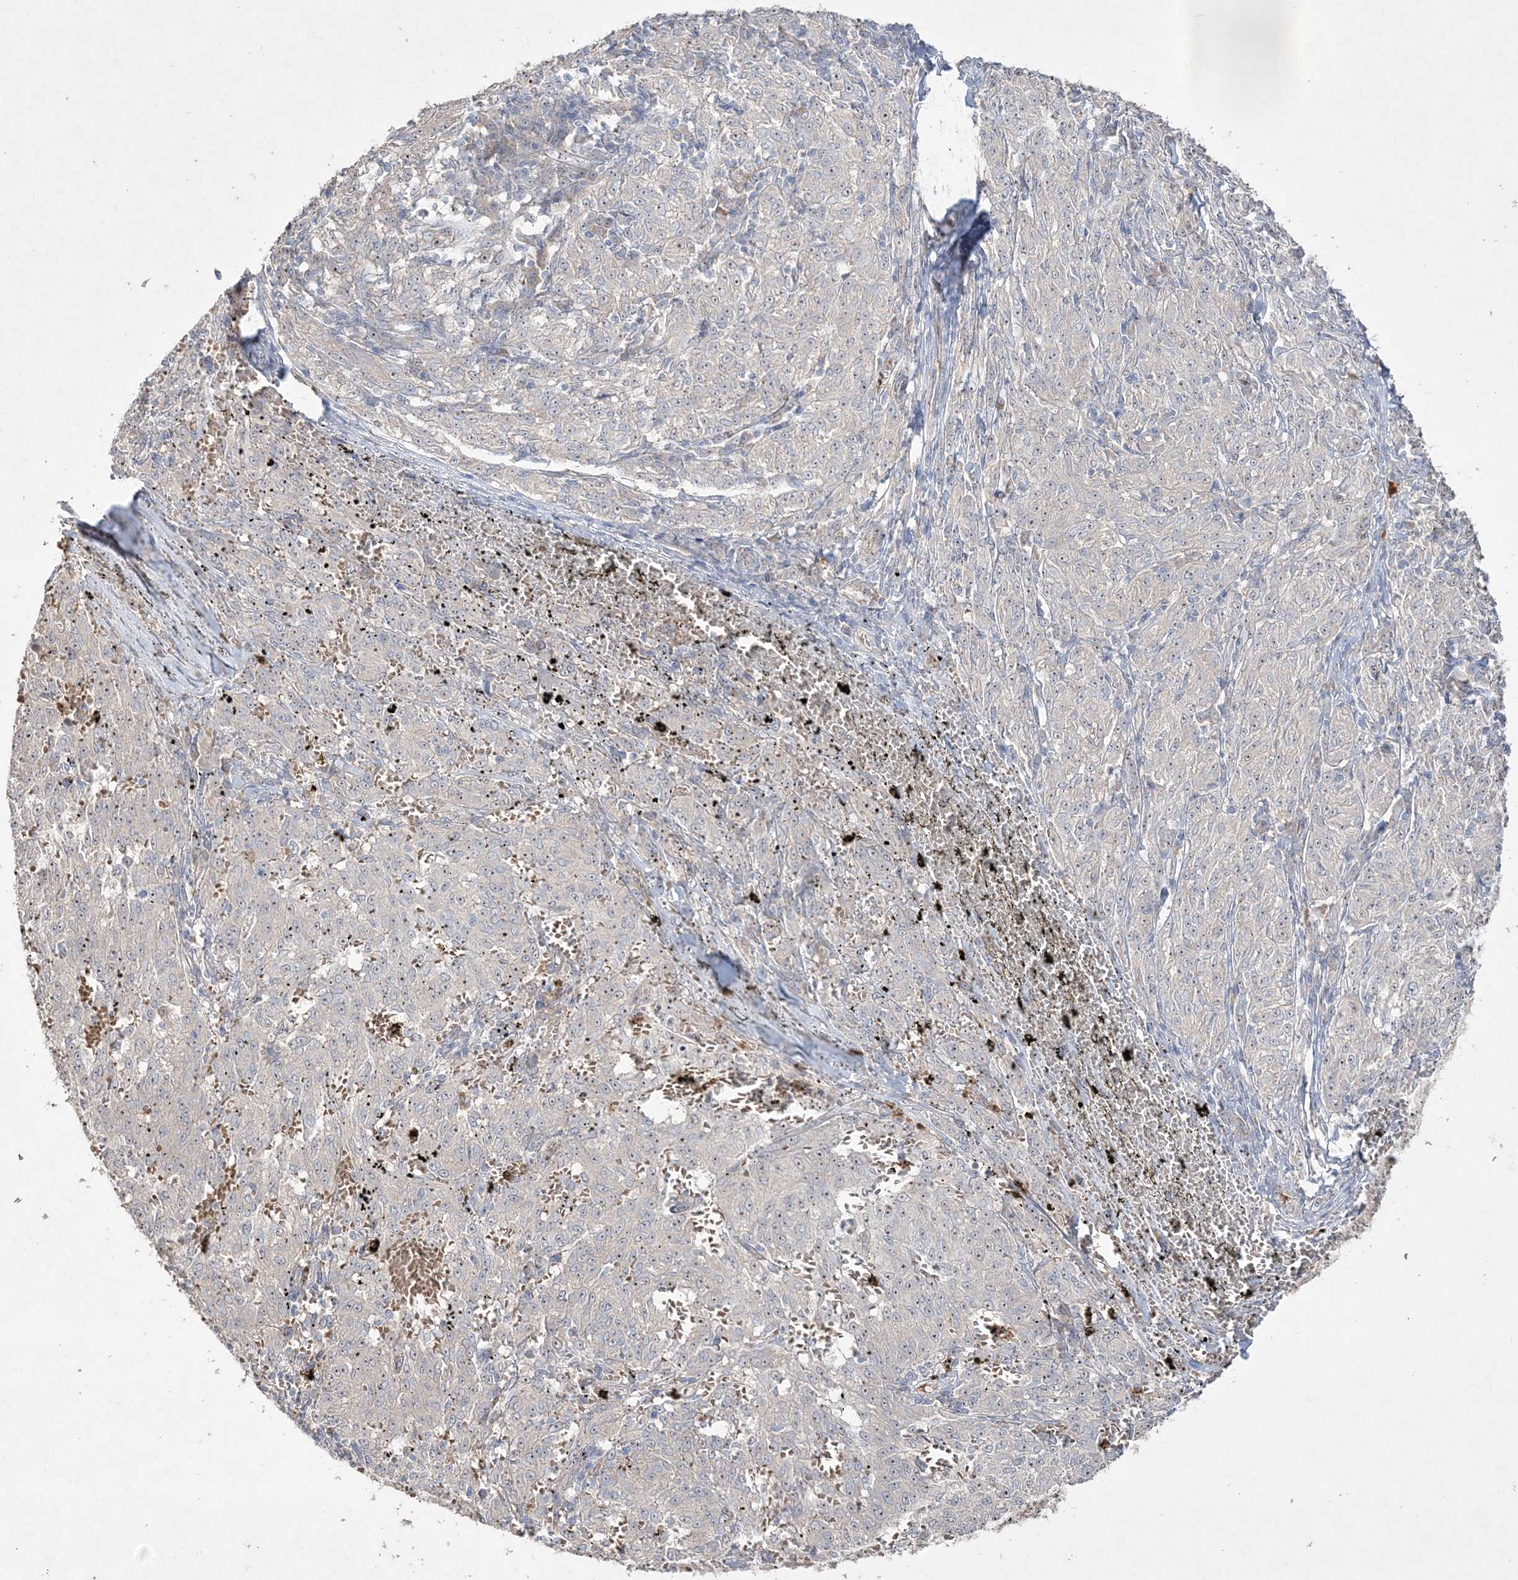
{"staining": {"intensity": "negative", "quantity": "none", "location": "none"}, "tissue": "melanoma", "cell_type": "Tumor cells", "image_type": "cancer", "snomed": [{"axis": "morphology", "description": "Malignant melanoma, NOS"}, {"axis": "topography", "description": "Skin"}], "caption": "A high-resolution photomicrograph shows IHC staining of melanoma, which shows no significant expression in tumor cells.", "gene": "NOP16", "patient": {"sex": "female", "age": 72}}